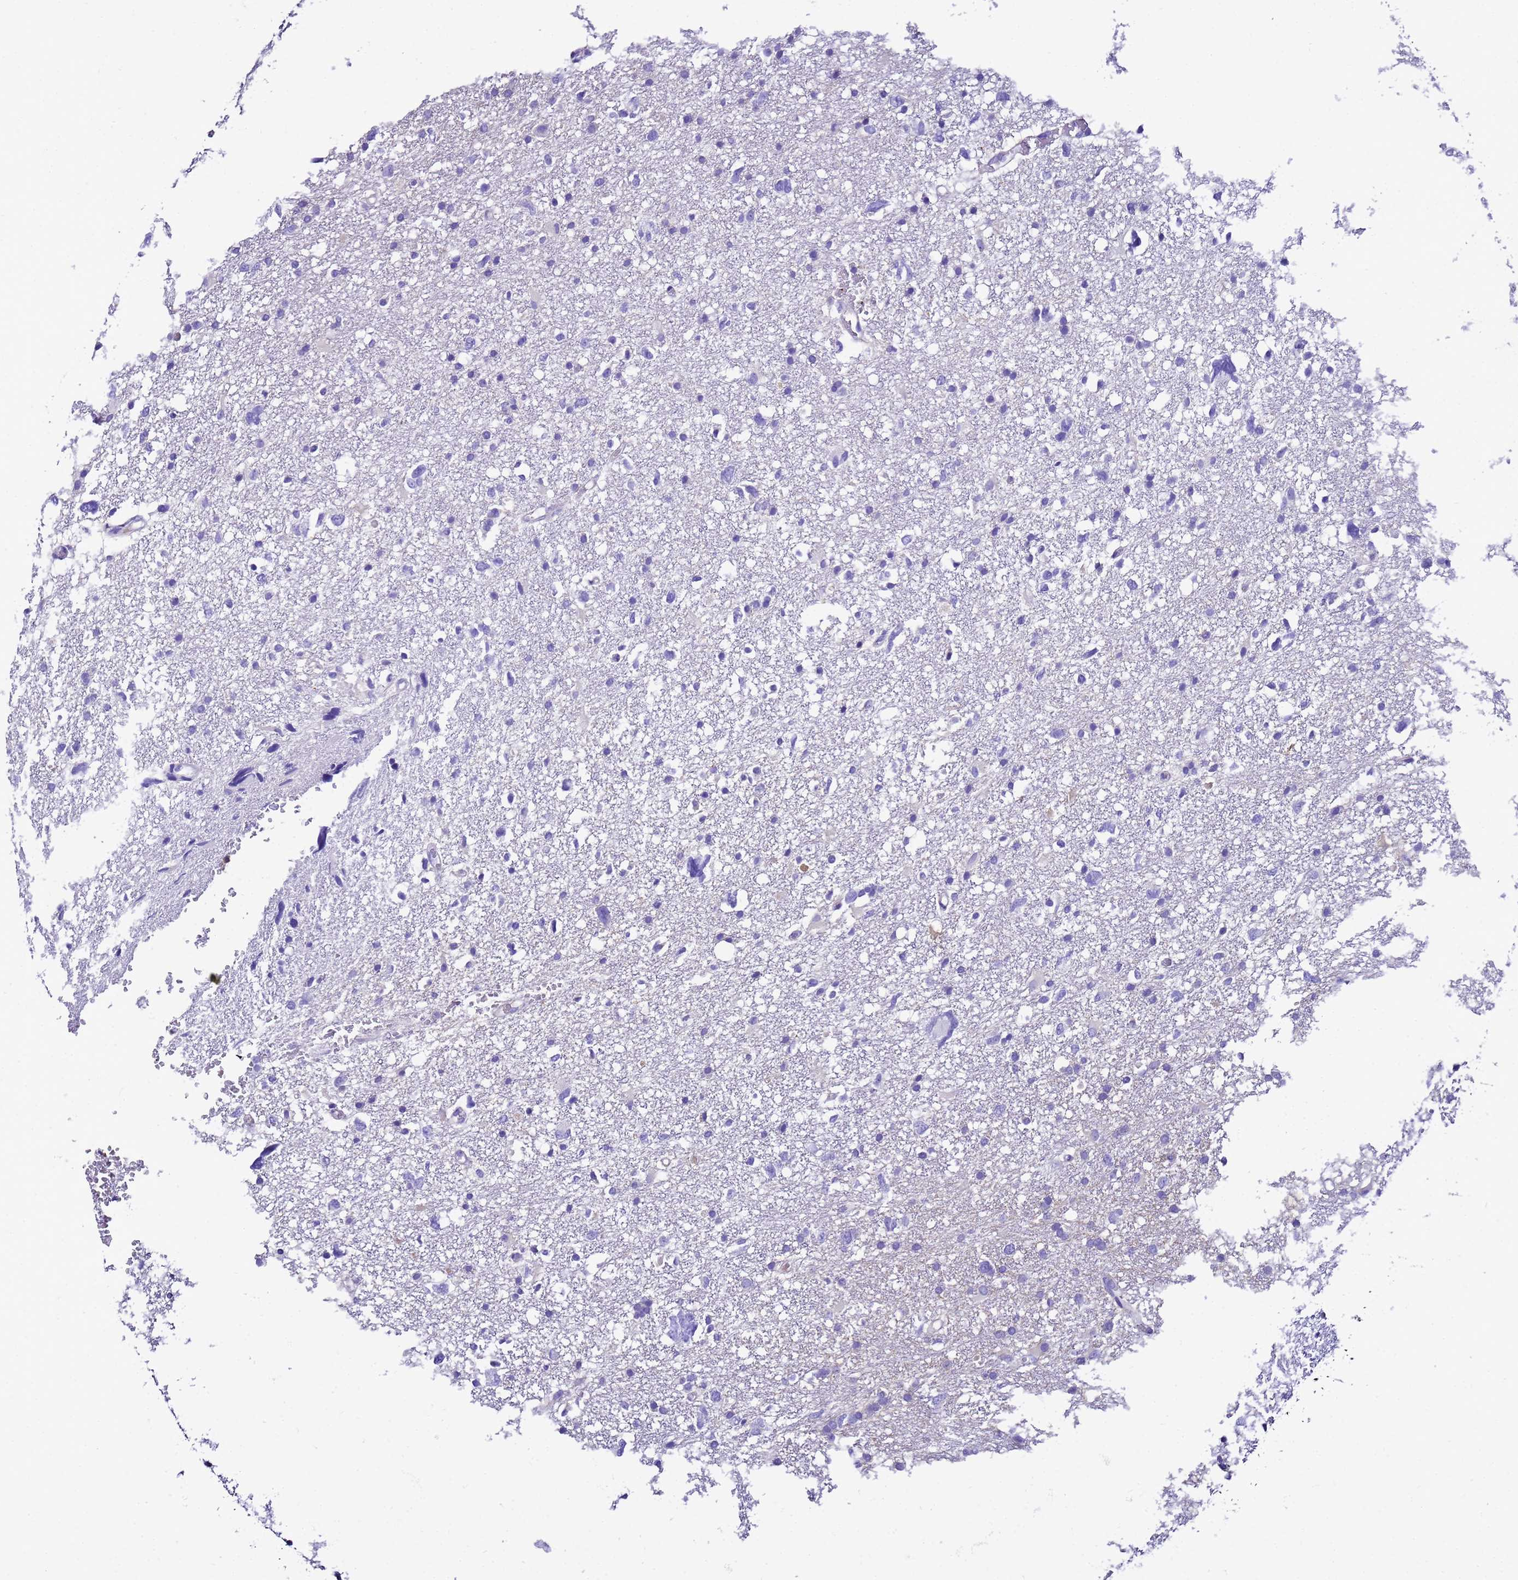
{"staining": {"intensity": "negative", "quantity": "none", "location": "none"}, "tissue": "glioma", "cell_type": "Tumor cells", "image_type": "cancer", "snomed": [{"axis": "morphology", "description": "Glioma, malignant, High grade"}, {"axis": "topography", "description": "Brain"}], "caption": "This is a histopathology image of IHC staining of malignant glioma (high-grade), which shows no expression in tumor cells. (DAB immunohistochemistry, high magnification).", "gene": "UGT2A1", "patient": {"sex": "male", "age": 61}}